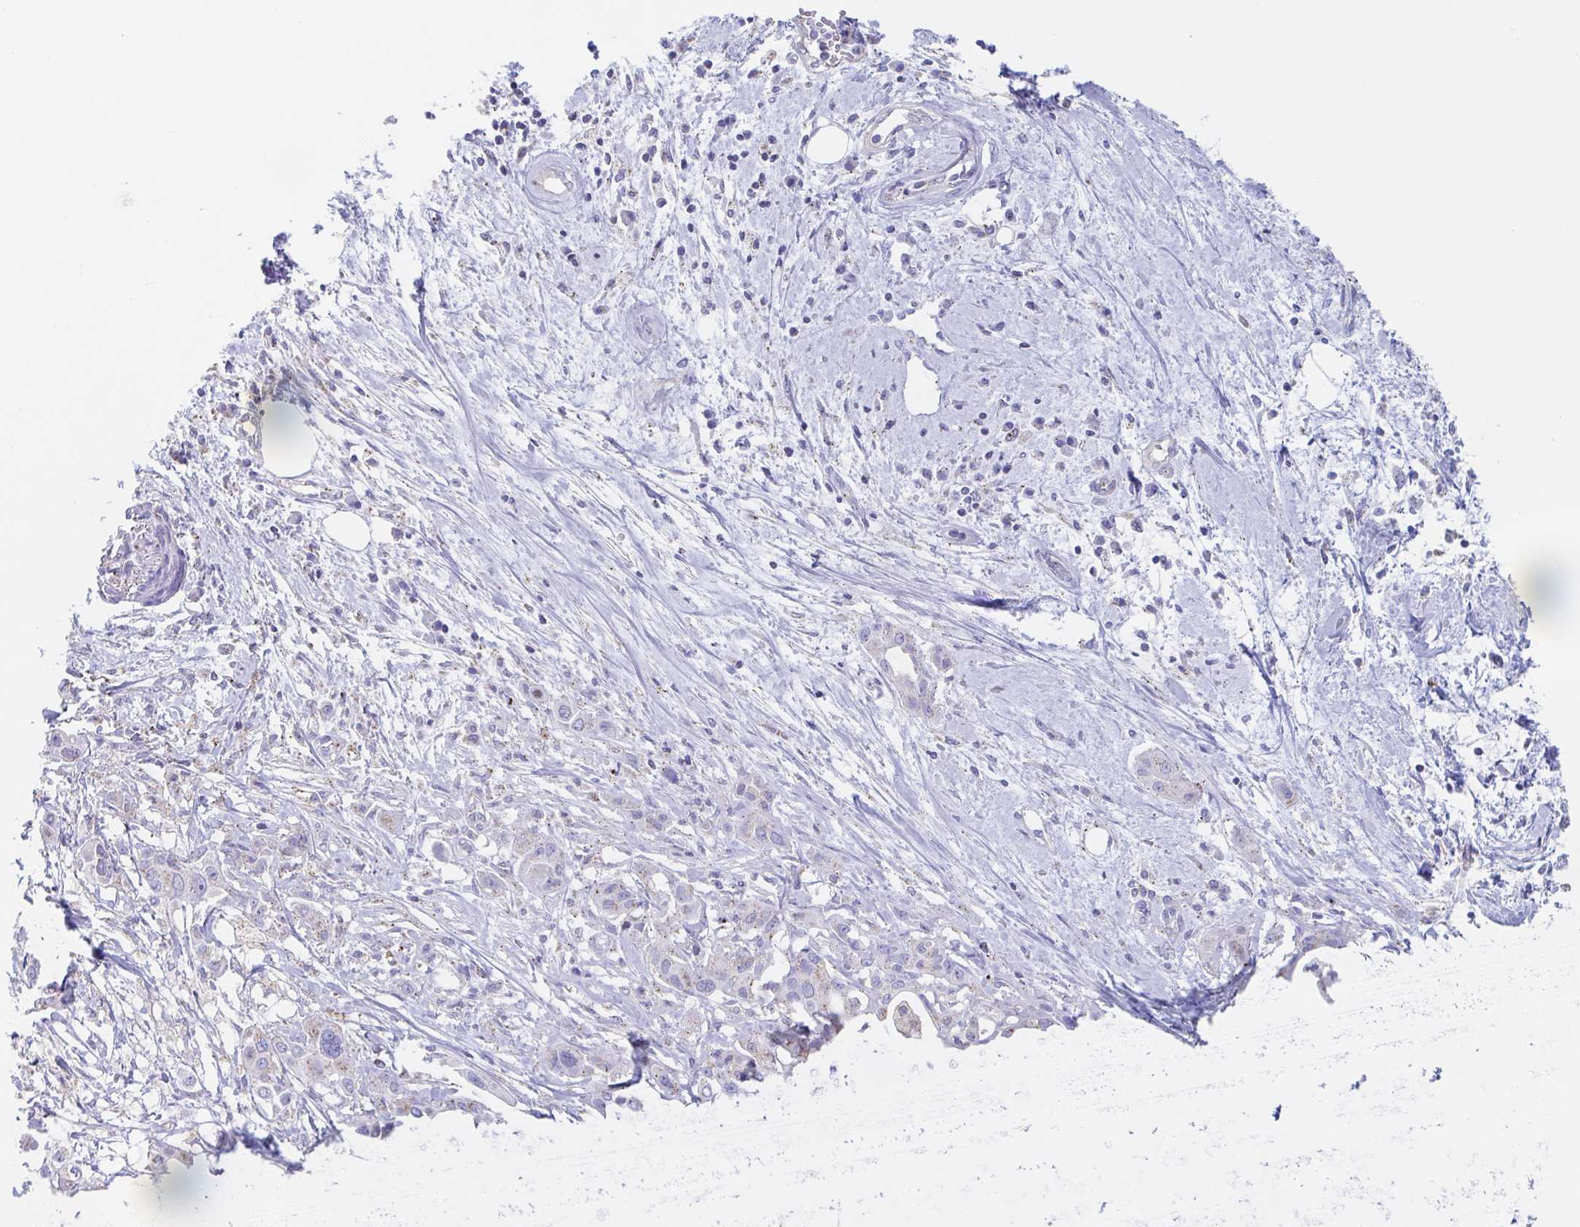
{"staining": {"intensity": "negative", "quantity": "none", "location": "none"}, "tissue": "pancreatic cancer", "cell_type": "Tumor cells", "image_type": "cancer", "snomed": [{"axis": "morphology", "description": "Adenocarcinoma, NOS"}, {"axis": "topography", "description": "Pancreas"}], "caption": "High power microscopy micrograph of an IHC image of pancreatic cancer (adenocarcinoma), revealing no significant positivity in tumor cells. (Brightfield microscopy of DAB (3,3'-diaminobenzidine) immunohistochemistry (IHC) at high magnification).", "gene": "CHMP5", "patient": {"sex": "female", "age": 68}}